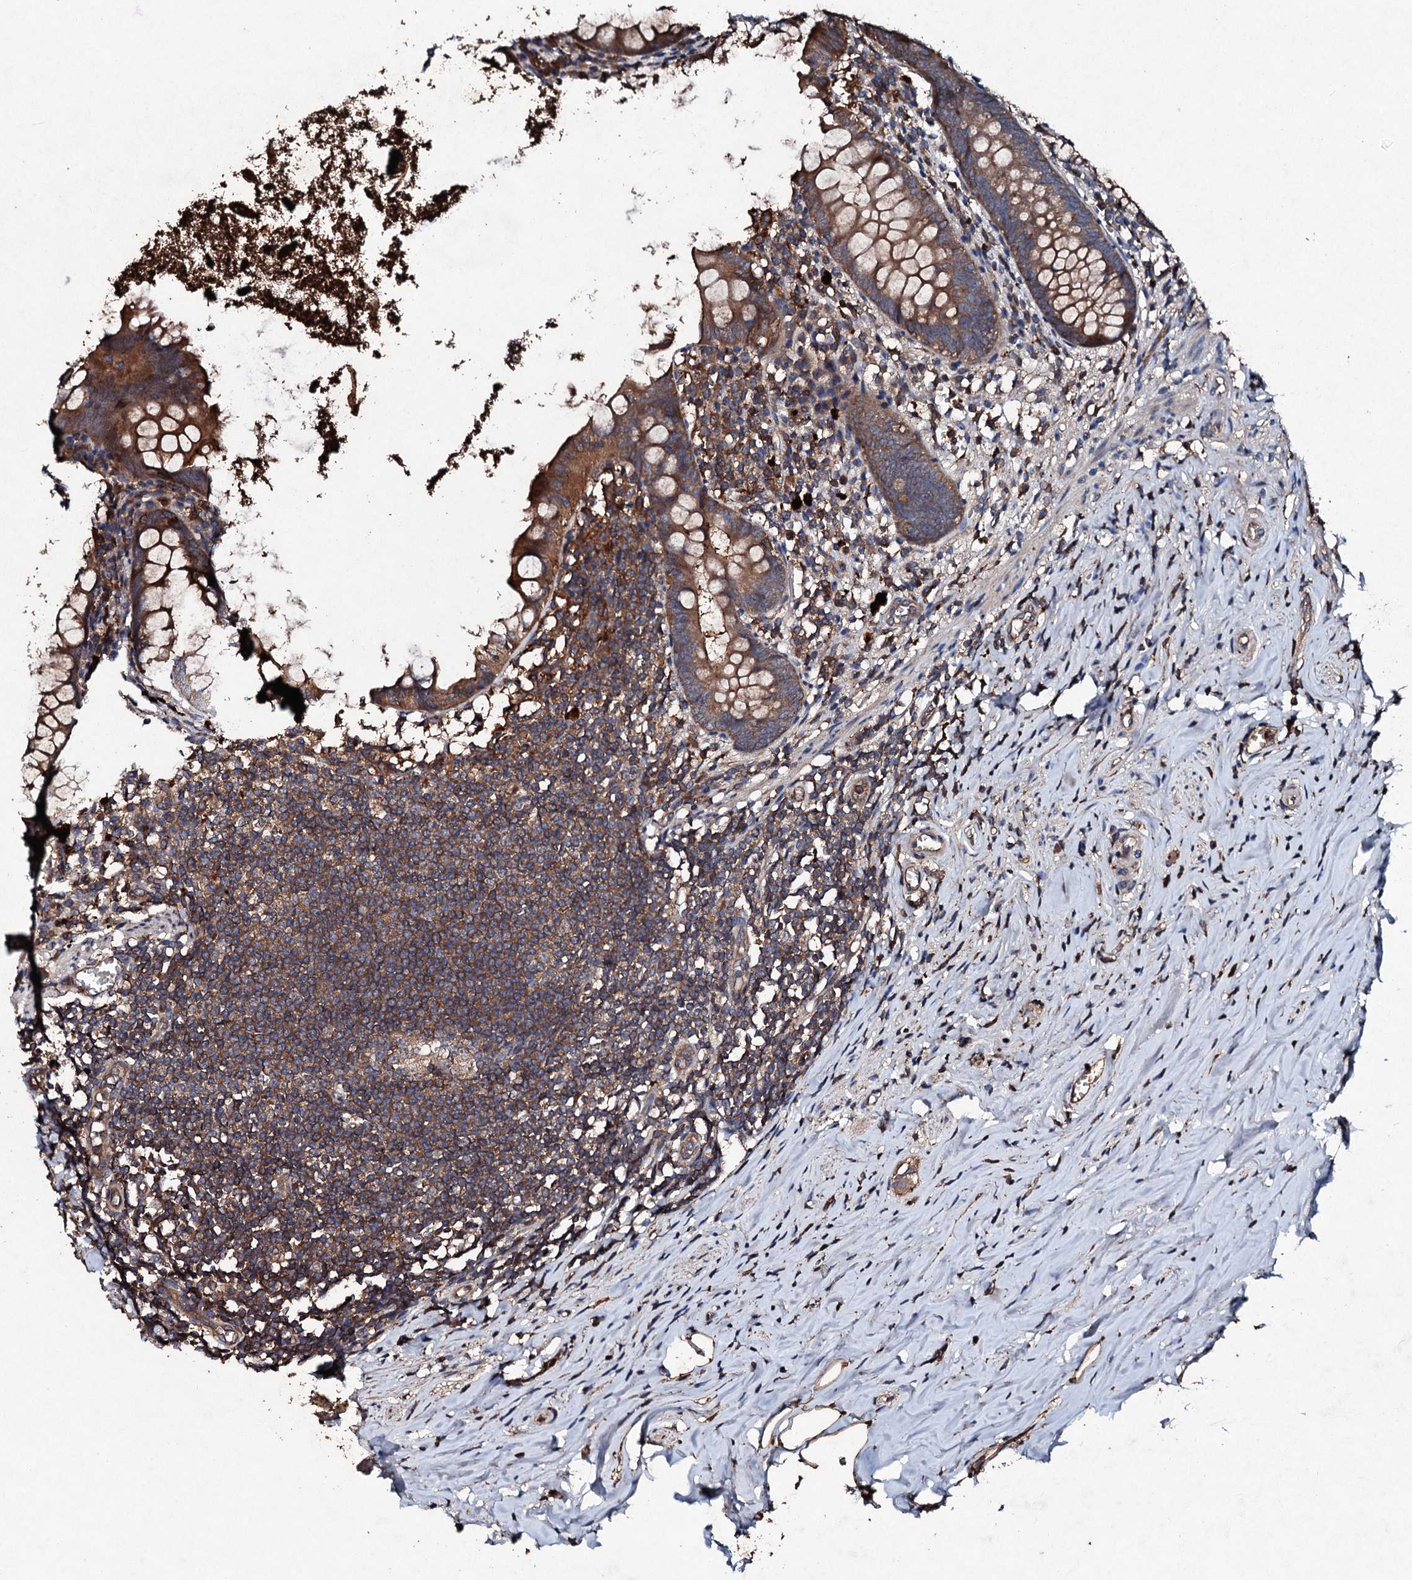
{"staining": {"intensity": "moderate", "quantity": ">75%", "location": "cytoplasmic/membranous"}, "tissue": "appendix", "cell_type": "Glandular cells", "image_type": "normal", "snomed": [{"axis": "morphology", "description": "Normal tissue, NOS"}, {"axis": "topography", "description": "Appendix"}], "caption": "DAB (3,3'-diaminobenzidine) immunohistochemical staining of unremarkable human appendix demonstrates moderate cytoplasmic/membranous protein expression in about >75% of glandular cells.", "gene": "KERA", "patient": {"sex": "female", "age": 51}}